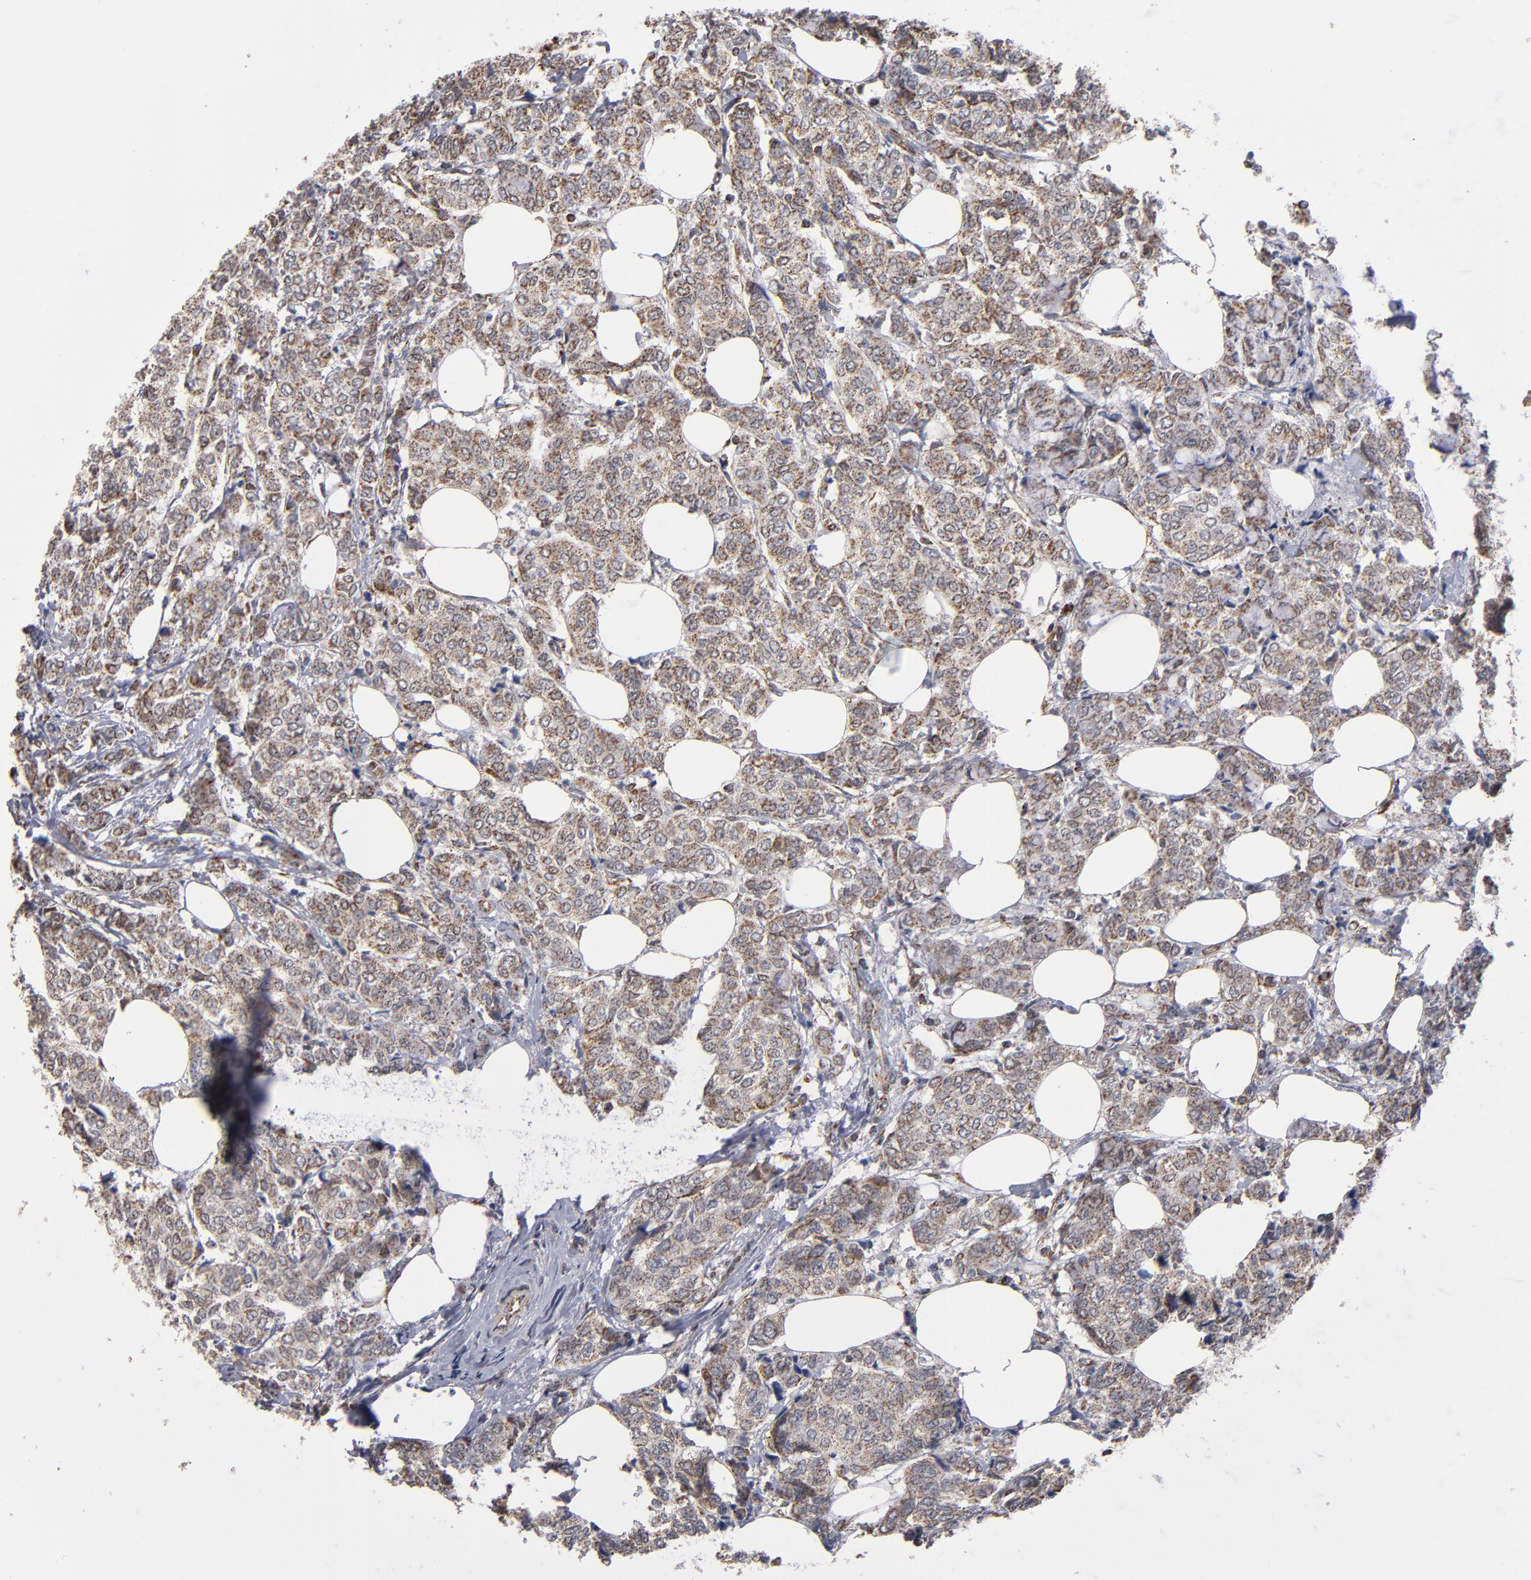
{"staining": {"intensity": "moderate", "quantity": ">75%", "location": "cytoplasmic/membranous"}, "tissue": "breast cancer", "cell_type": "Tumor cells", "image_type": "cancer", "snomed": [{"axis": "morphology", "description": "Lobular carcinoma"}, {"axis": "topography", "description": "Breast"}], "caption": "Moderate cytoplasmic/membranous protein positivity is identified in about >75% of tumor cells in breast cancer (lobular carcinoma).", "gene": "MIPOL1", "patient": {"sex": "female", "age": 60}}